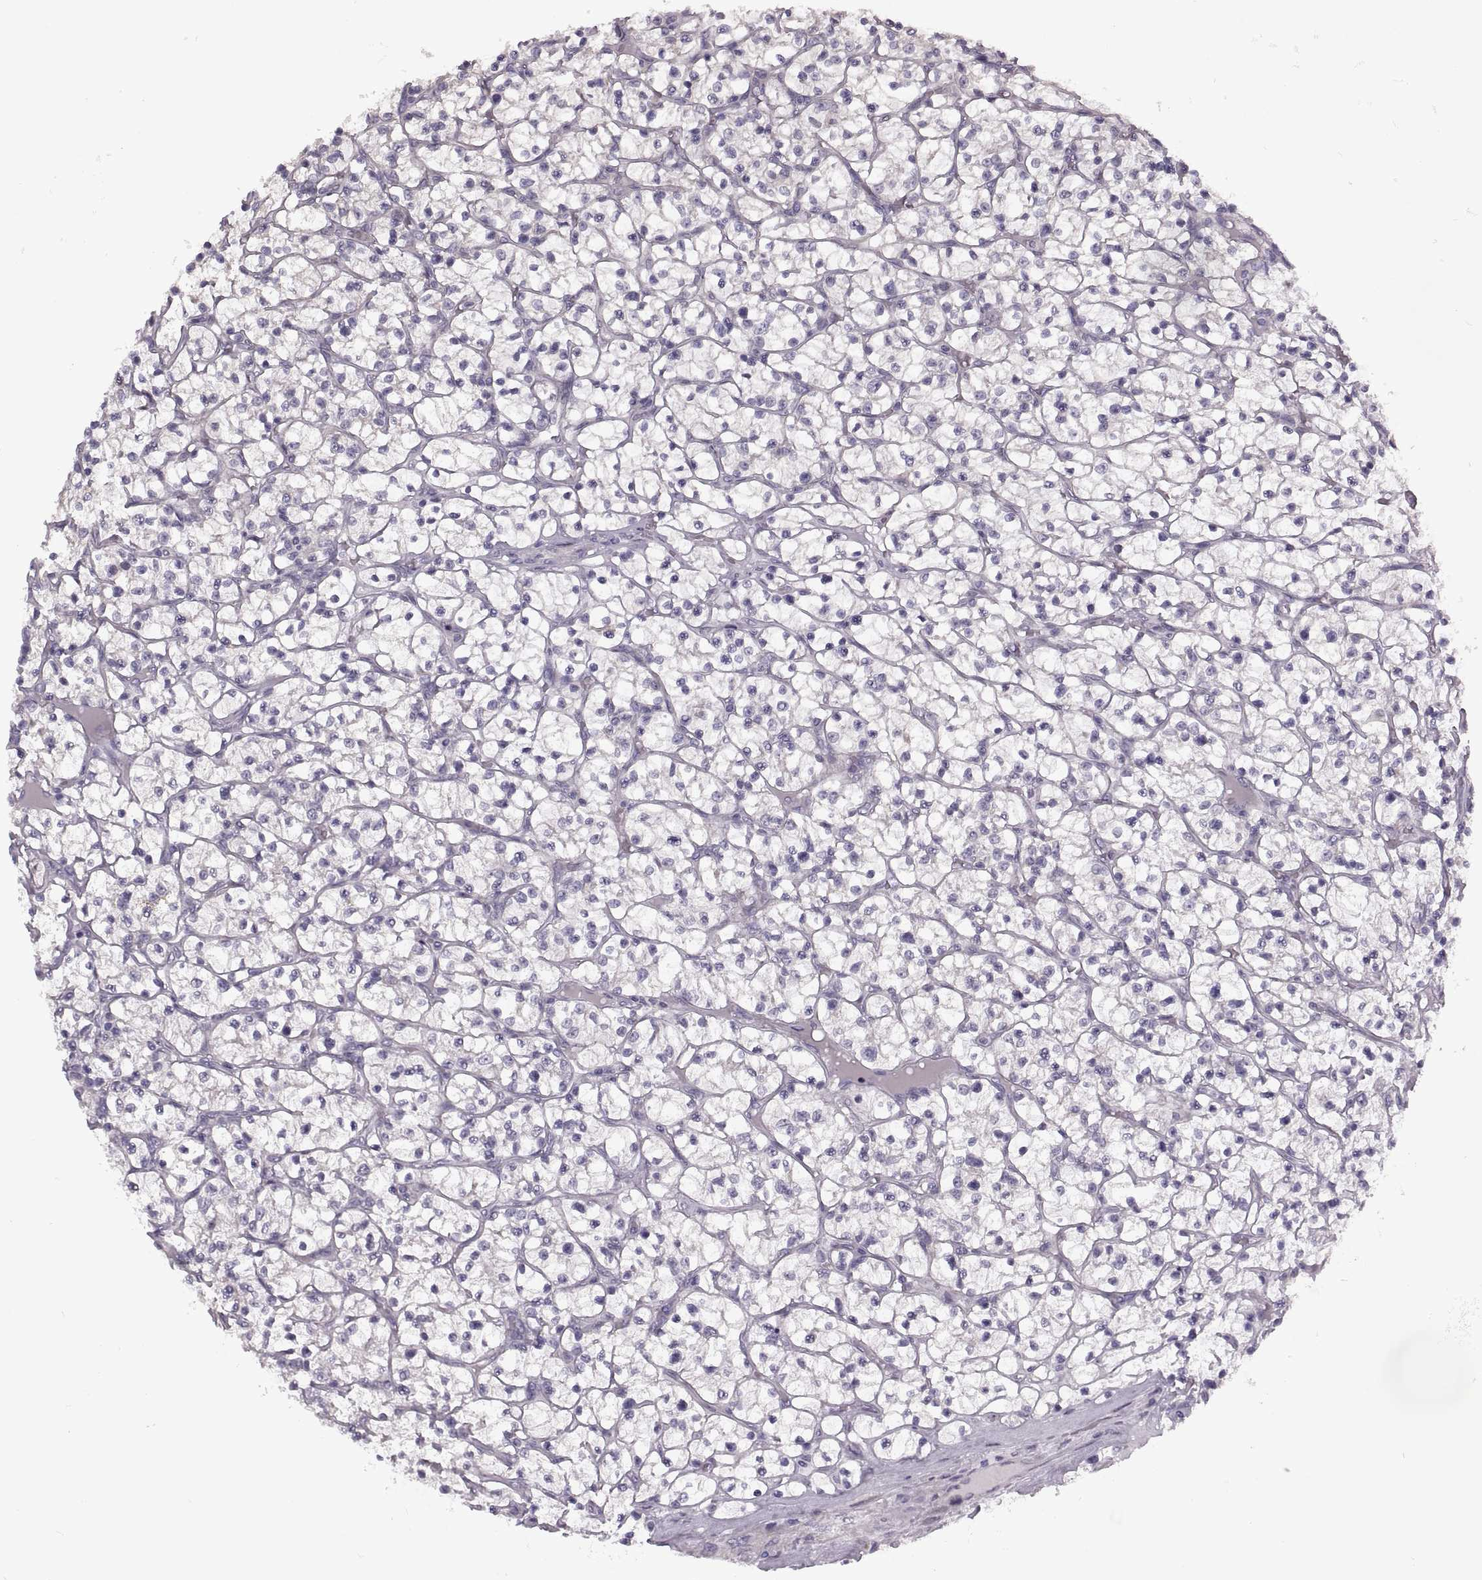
{"staining": {"intensity": "negative", "quantity": "none", "location": "none"}, "tissue": "renal cancer", "cell_type": "Tumor cells", "image_type": "cancer", "snomed": [{"axis": "morphology", "description": "Adenocarcinoma, NOS"}, {"axis": "topography", "description": "Kidney"}], "caption": "The micrograph reveals no staining of tumor cells in renal cancer.", "gene": "RIPK4", "patient": {"sex": "female", "age": 64}}